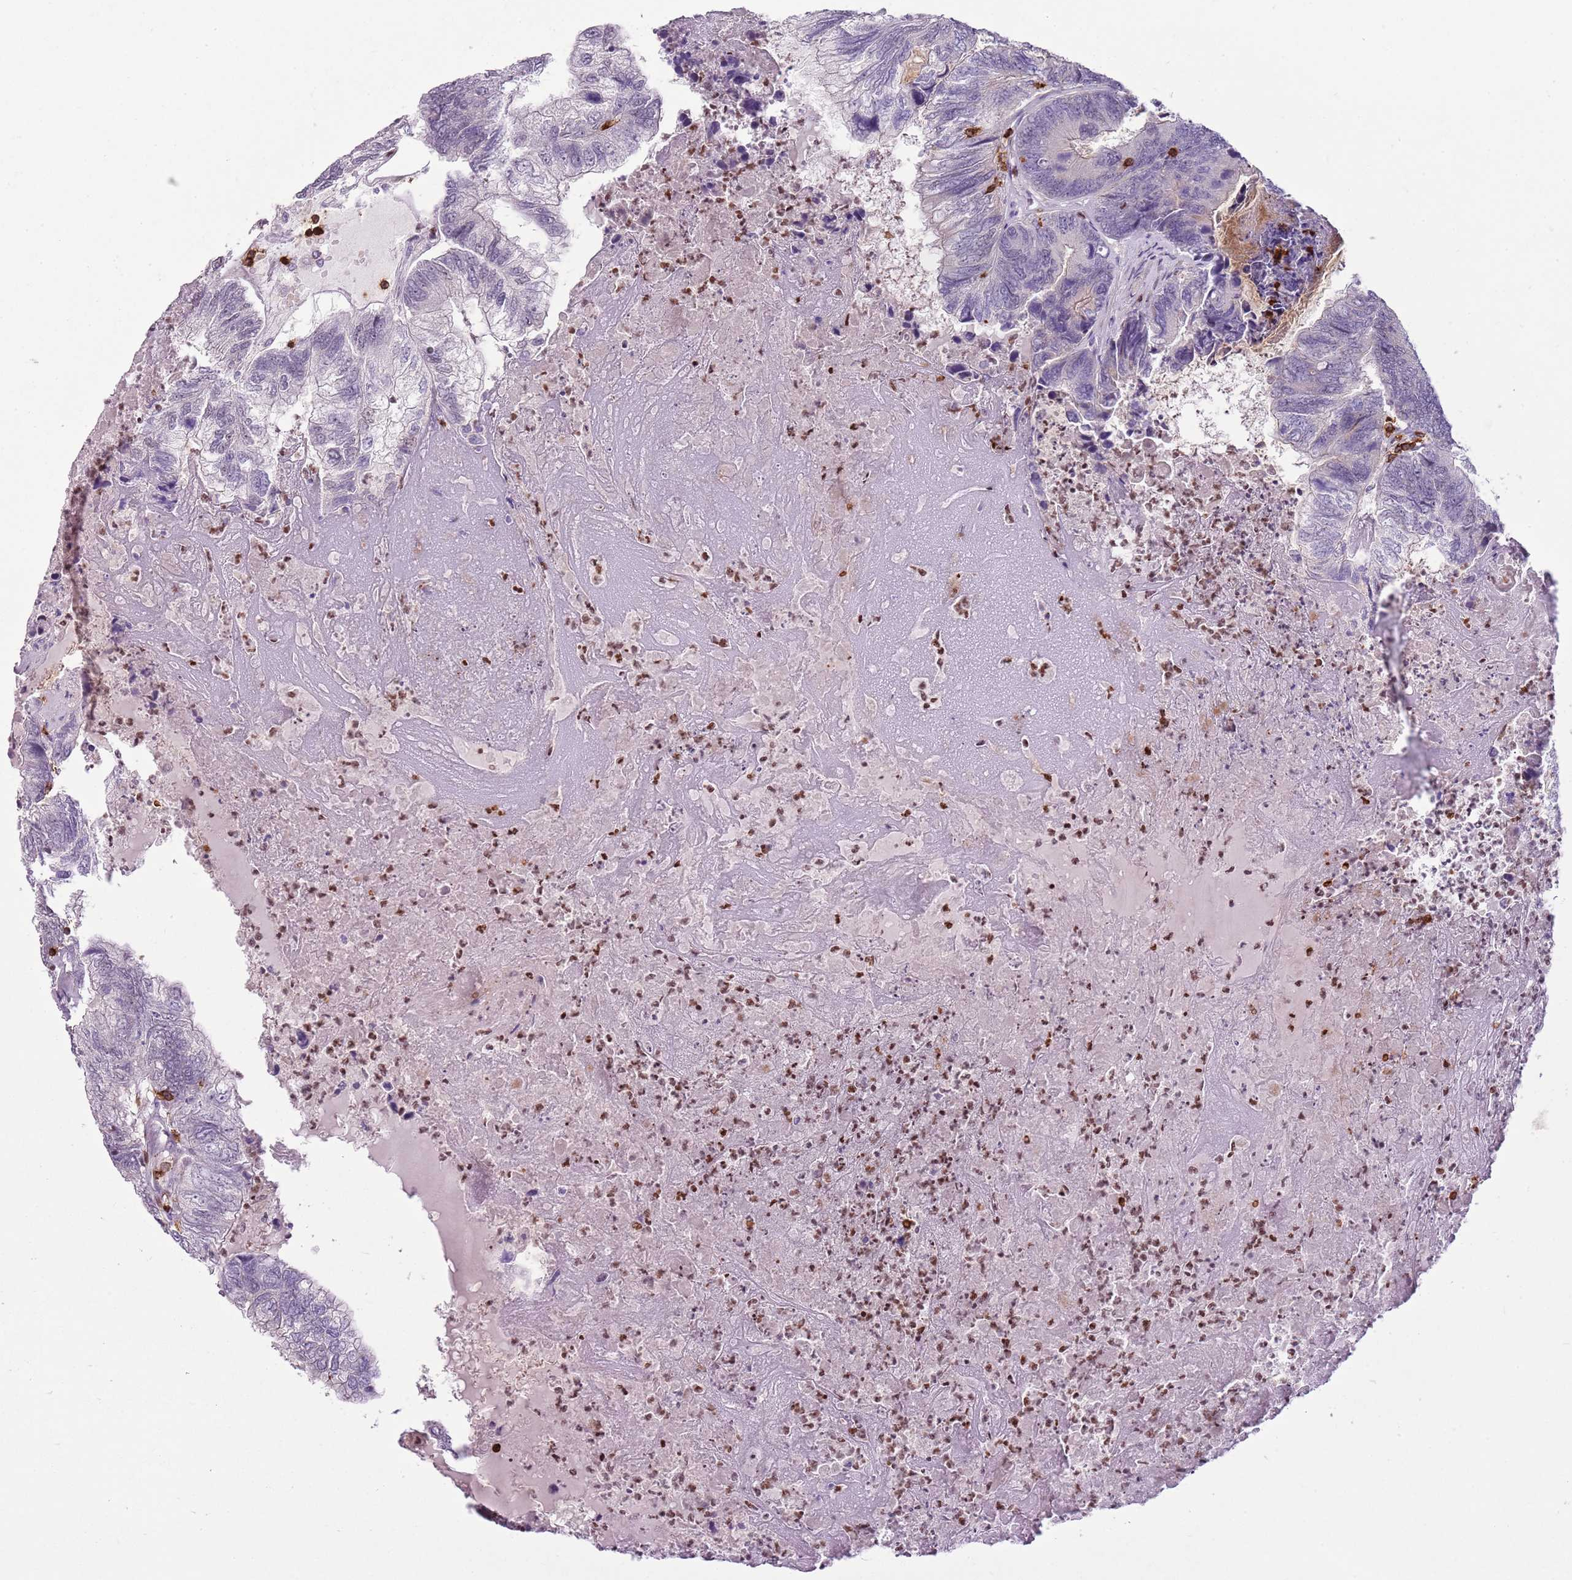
{"staining": {"intensity": "negative", "quantity": "none", "location": "none"}, "tissue": "colorectal cancer", "cell_type": "Tumor cells", "image_type": "cancer", "snomed": [{"axis": "morphology", "description": "Adenocarcinoma, NOS"}, {"axis": "topography", "description": "Colon"}], "caption": "DAB immunohistochemical staining of human colorectal cancer demonstrates no significant positivity in tumor cells.", "gene": "ZNF583", "patient": {"sex": "female", "age": 67}}